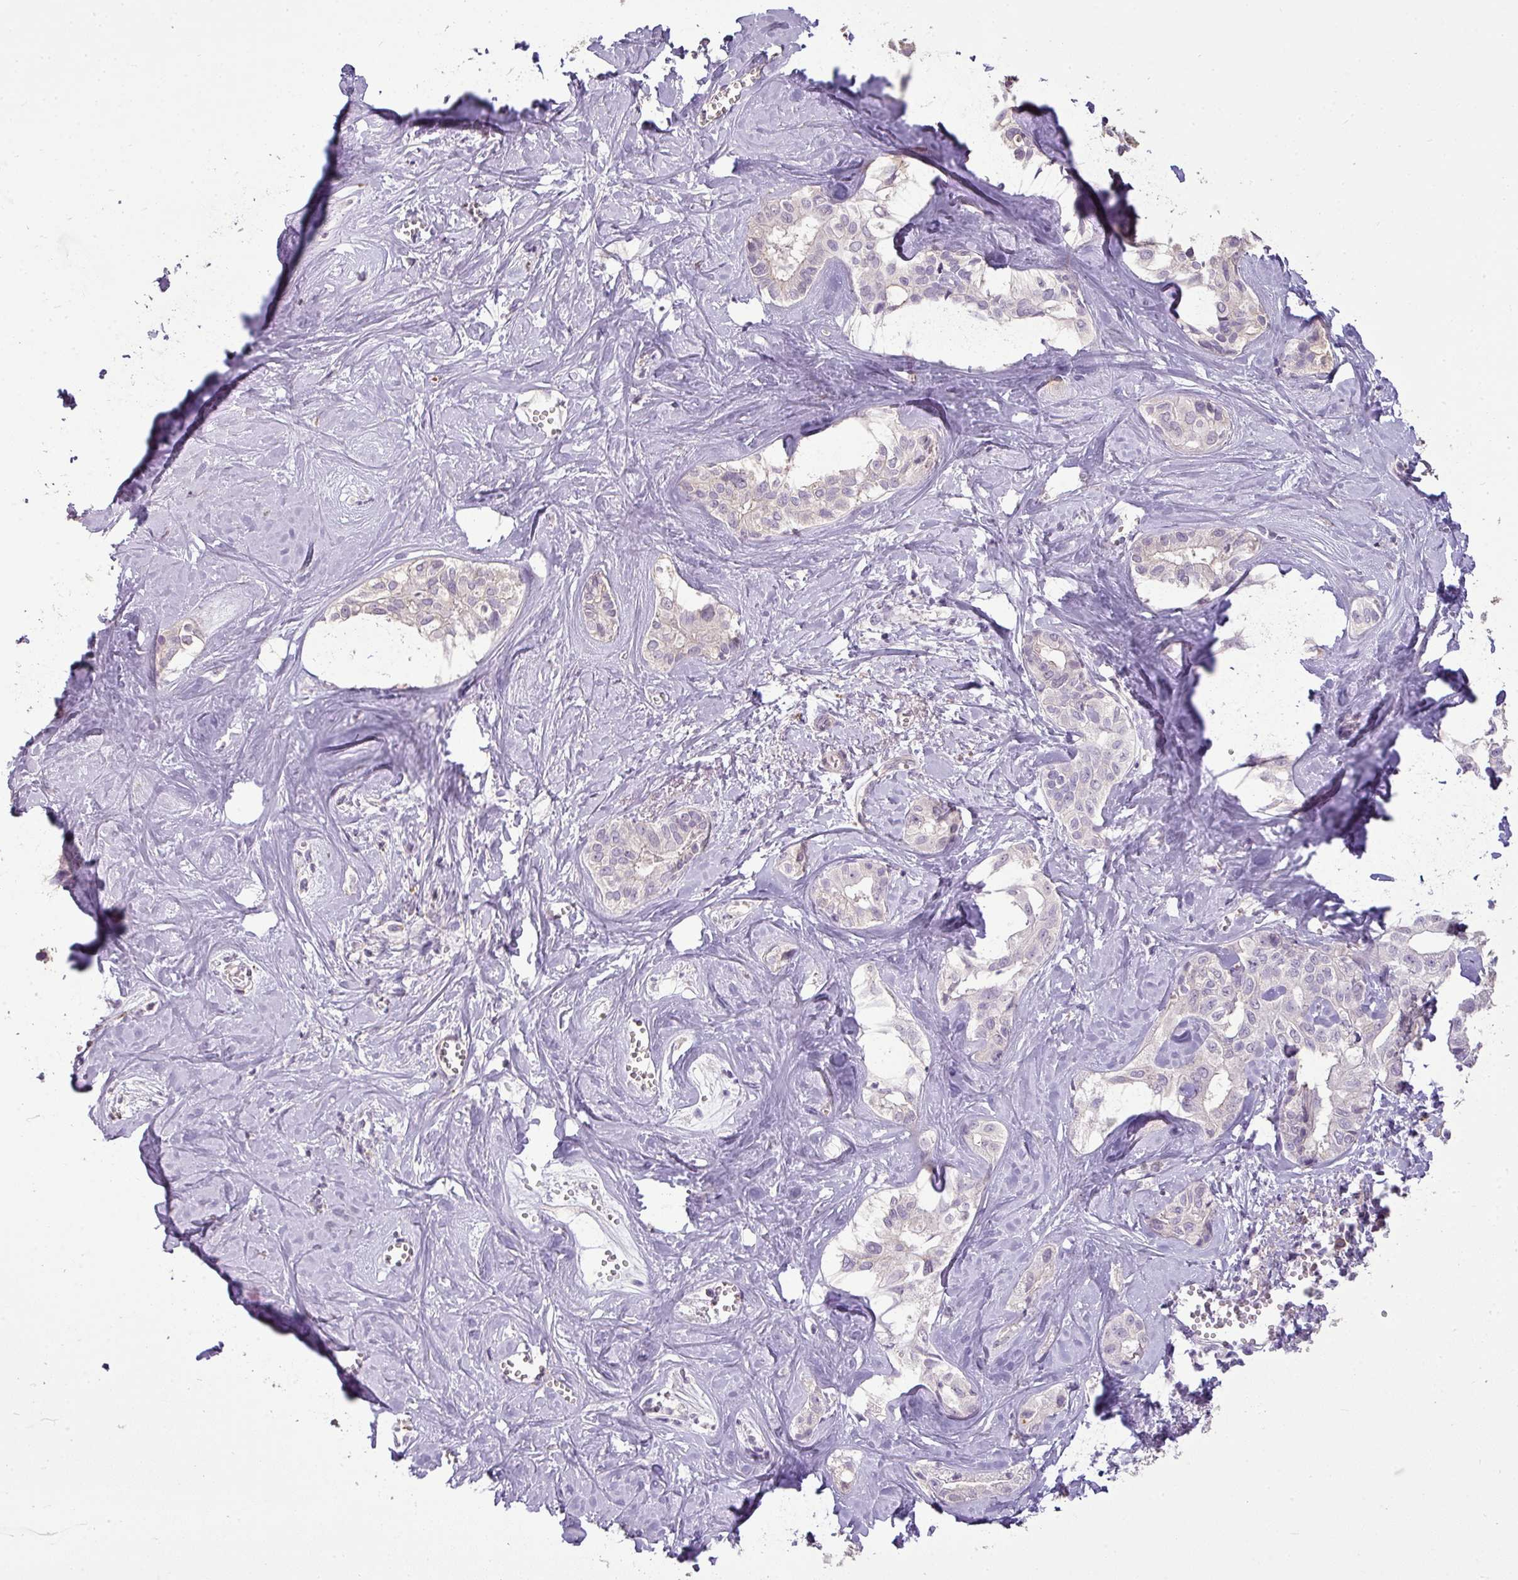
{"staining": {"intensity": "negative", "quantity": "none", "location": "none"}, "tissue": "liver cancer", "cell_type": "Tumor cells", "image_type": "cancer", "snomed": [{"axis": "morphology", "description": "Cholangiocarcinoma"}, {"axis": "topography", "description": "Liver"}], "caption": "Histopathology image shows no significant protein expression in tumor cells of liver cancer.", "gene": "LY9", "patient": {"sex": "female", "age": 77}}